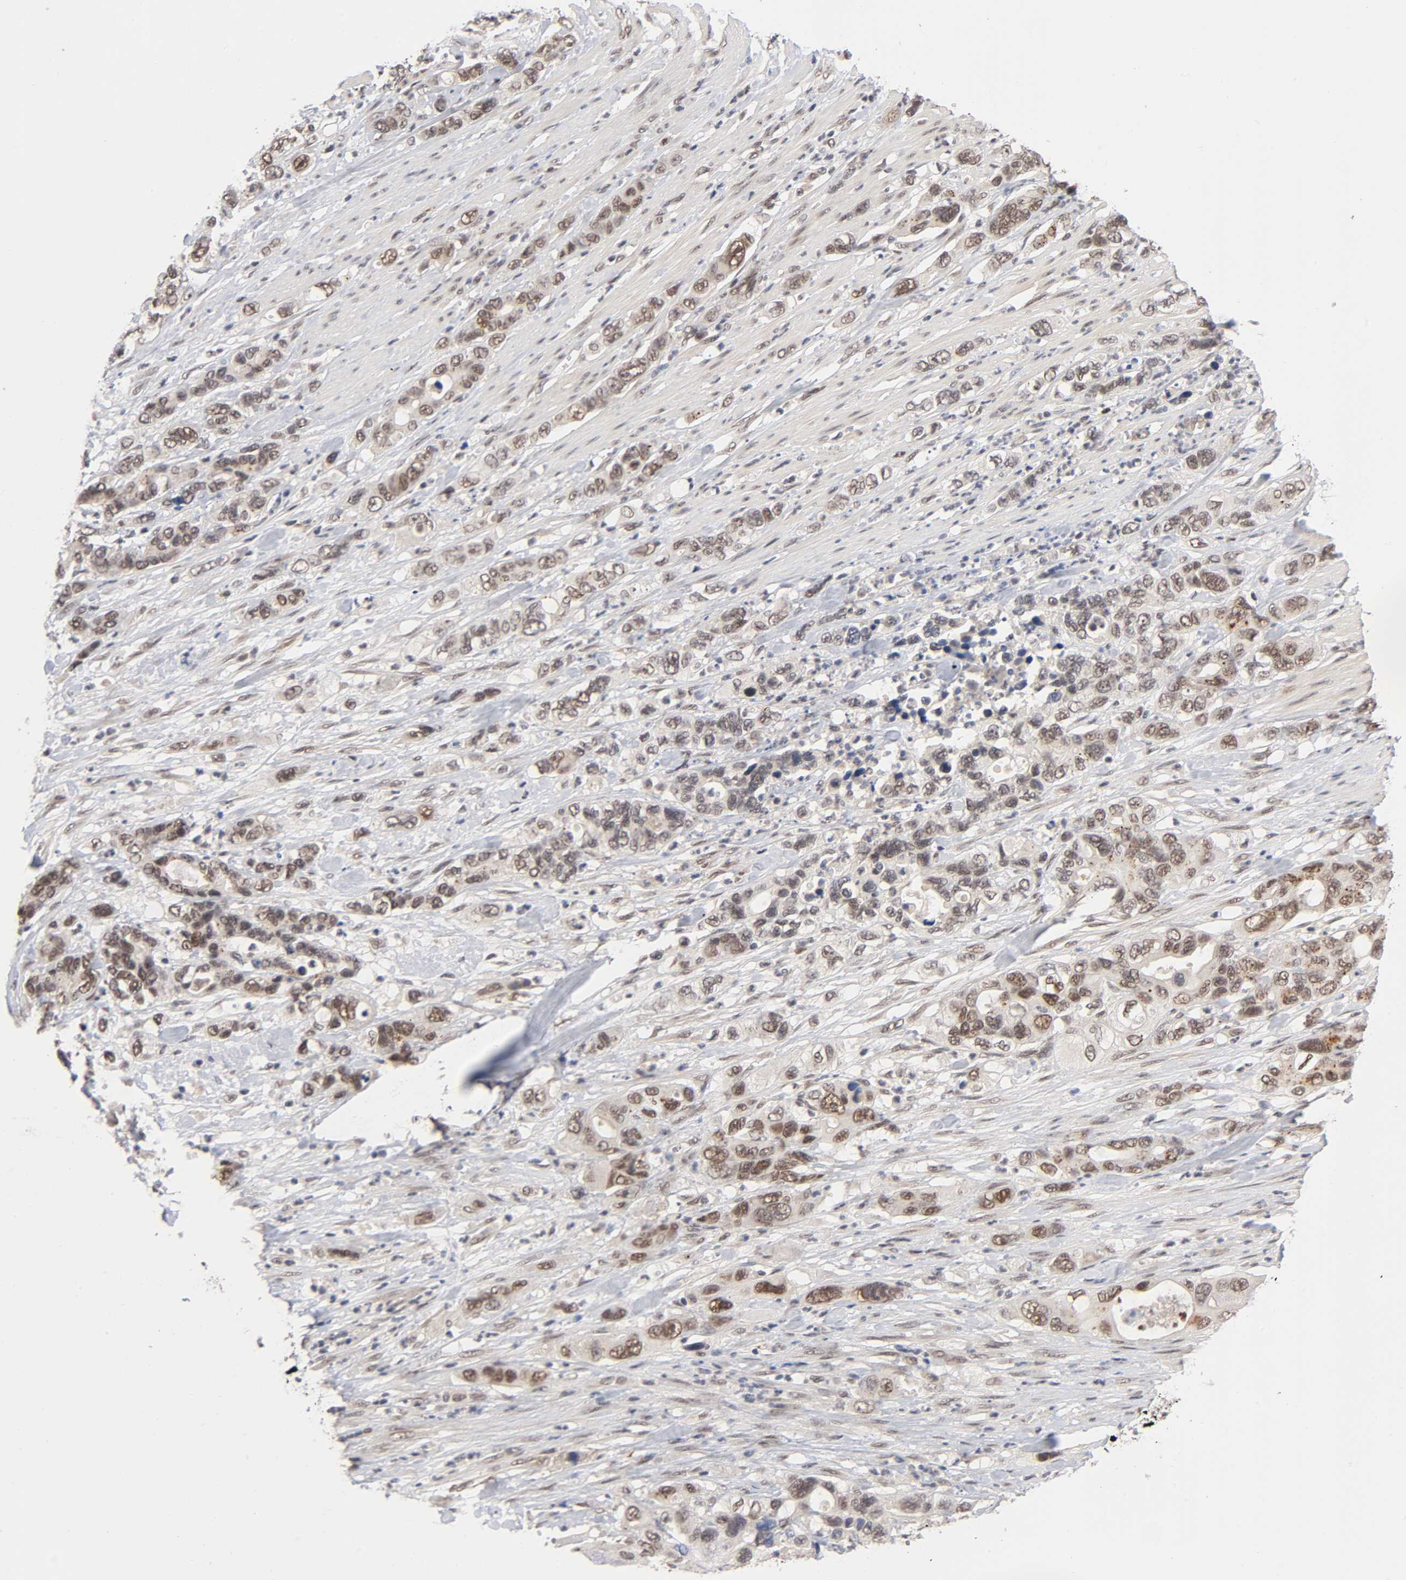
{"staining": {"intensity": "strong", "quantity": ">75%", "location": "cytoplasmic/membranous,nuclear"}, "tissue": "pancreatic cancer", "cell_type": "Tumor cells", "image_type": "cancer", "snomed": [{"axis": "morphology", "description": "Adenocarcinoma, NOS"}, {"axis": "topography", "description": "Pancreas"}], "caption": "Protein analysis of pancreatic cancer (adenocarcinoma) tissue displays strong cytoplasmic/membranous and nuclear positivity in approximately >75% of tumor cells.", "gene": "EP300", "patient": {"sex": "female", "age": 71}}